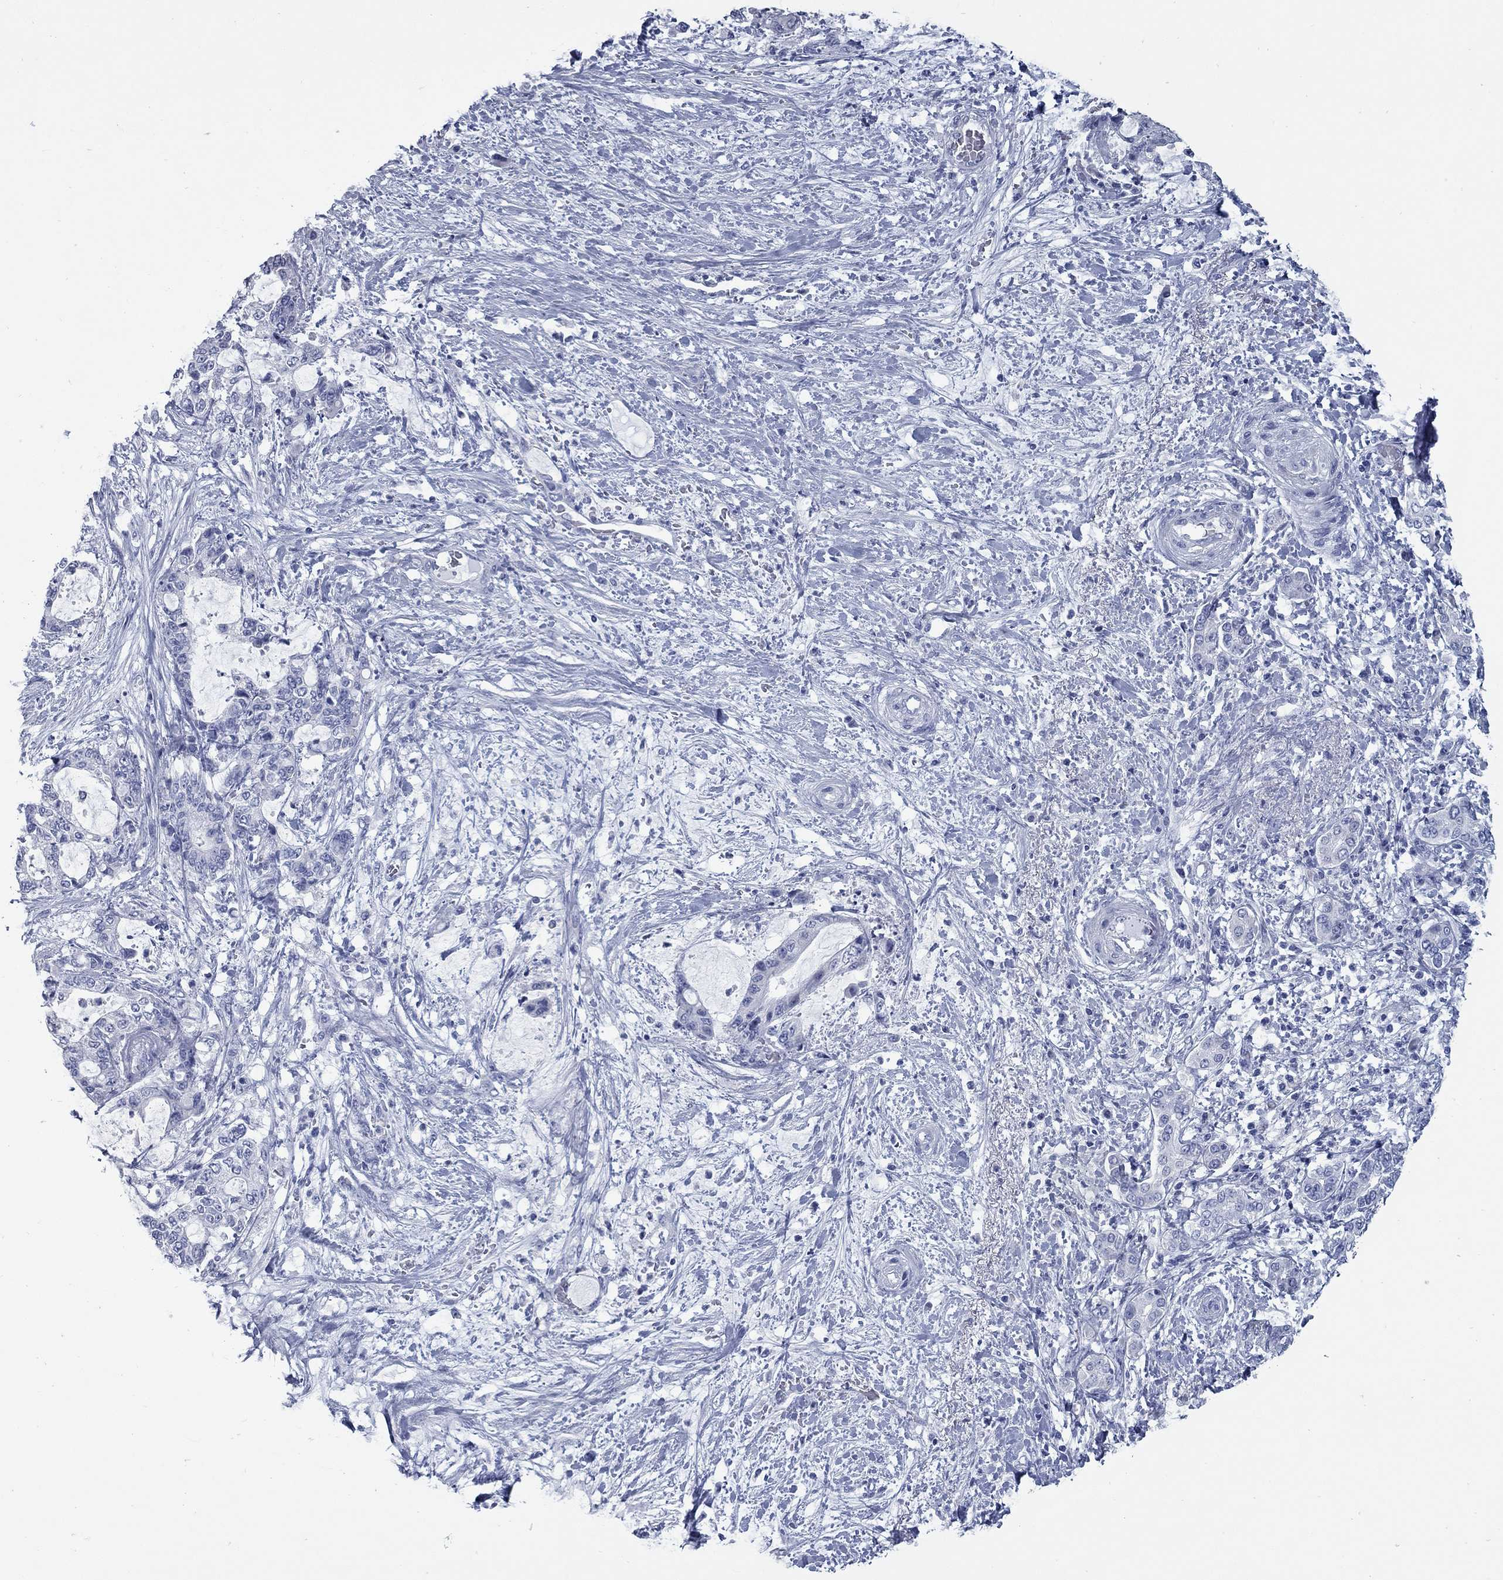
{"staining": {"intensity": "negative", "quantity": "none", "location": "none"}, "tissue": "liver cancer", "cell_type": "Tumor cells", "image_type": "cancer", "snomed": [{"axis": "morphology", "description": "Normal tissue, NOS"}, {"axis": "morphology", "description": "Cholangiocarcinoma"}, {"axis": "topography", "description": "Liver"}, {"axis": "topography", "description": "Peripheral nerve tissue"}], "caption": "Immunohistochemistry (IHC) image of neoplastic tissue: cholangiocarcinoma (liver) stained with DAB (3,3'-diaminobenzidine) exhibits no significant protein staining in tumor cells.", "gene": "KIRREL2", "patient": {"sex": "female", "age": 73}}